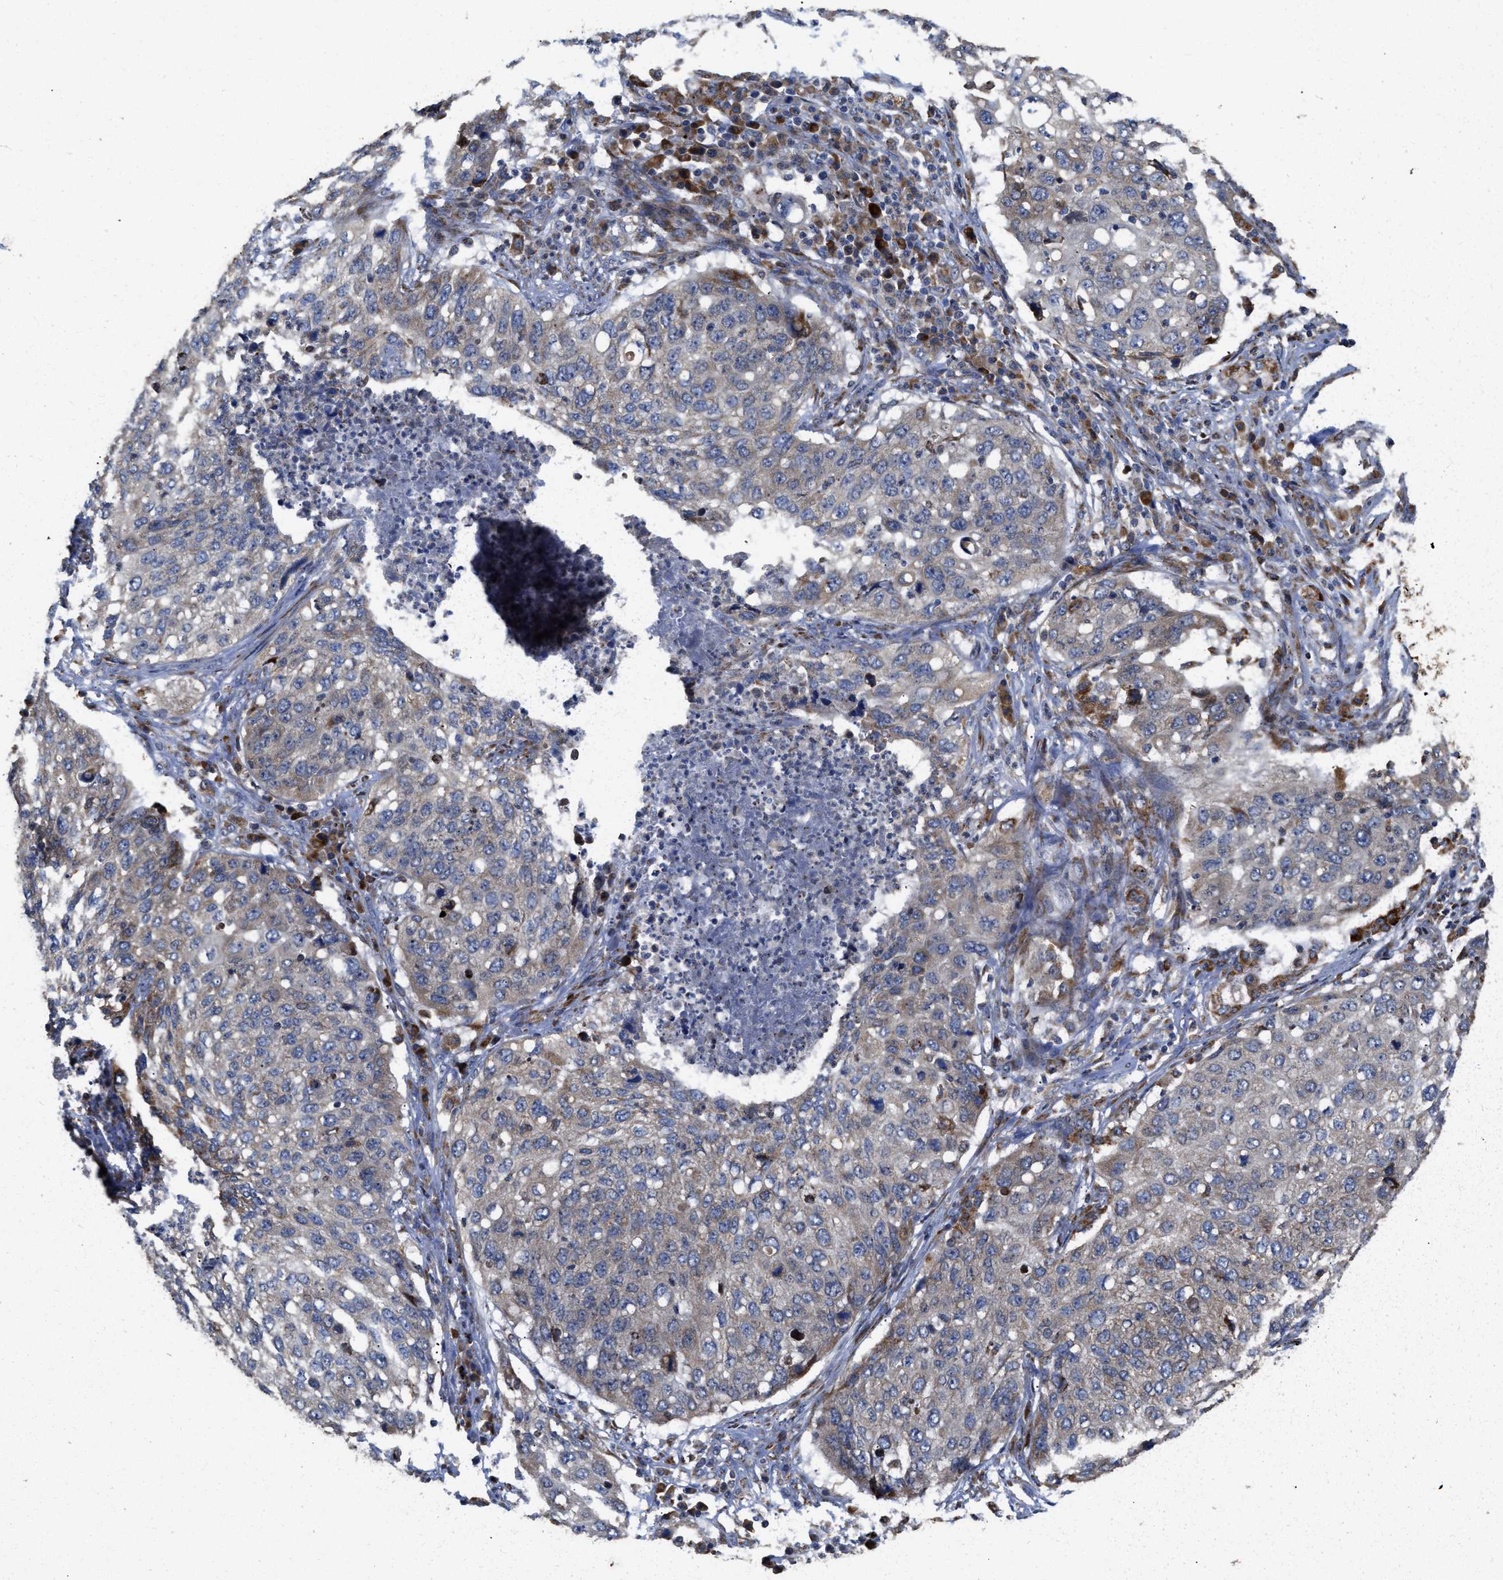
{"staining": {"intensity": "moderate", "quantity": ">75%", "location": "cytoplasmic/membranous"}, "tissue": "lung cancer", "cell_type": "Tumor cells", "image_type": "cancer", "snomed": [{"axis": "morphology", "description": "Squamous cell carcinoma, NOS"}, {"axis": "topography", "description": "Lung"}], "caption": "A brown stain shows moderate cytoplasmic/membranous expression of a protein in human squamous cell carcinoma (lung) tumor cells.", "gene": "AK2", "patient": {"sex": "female", "age": 63}}